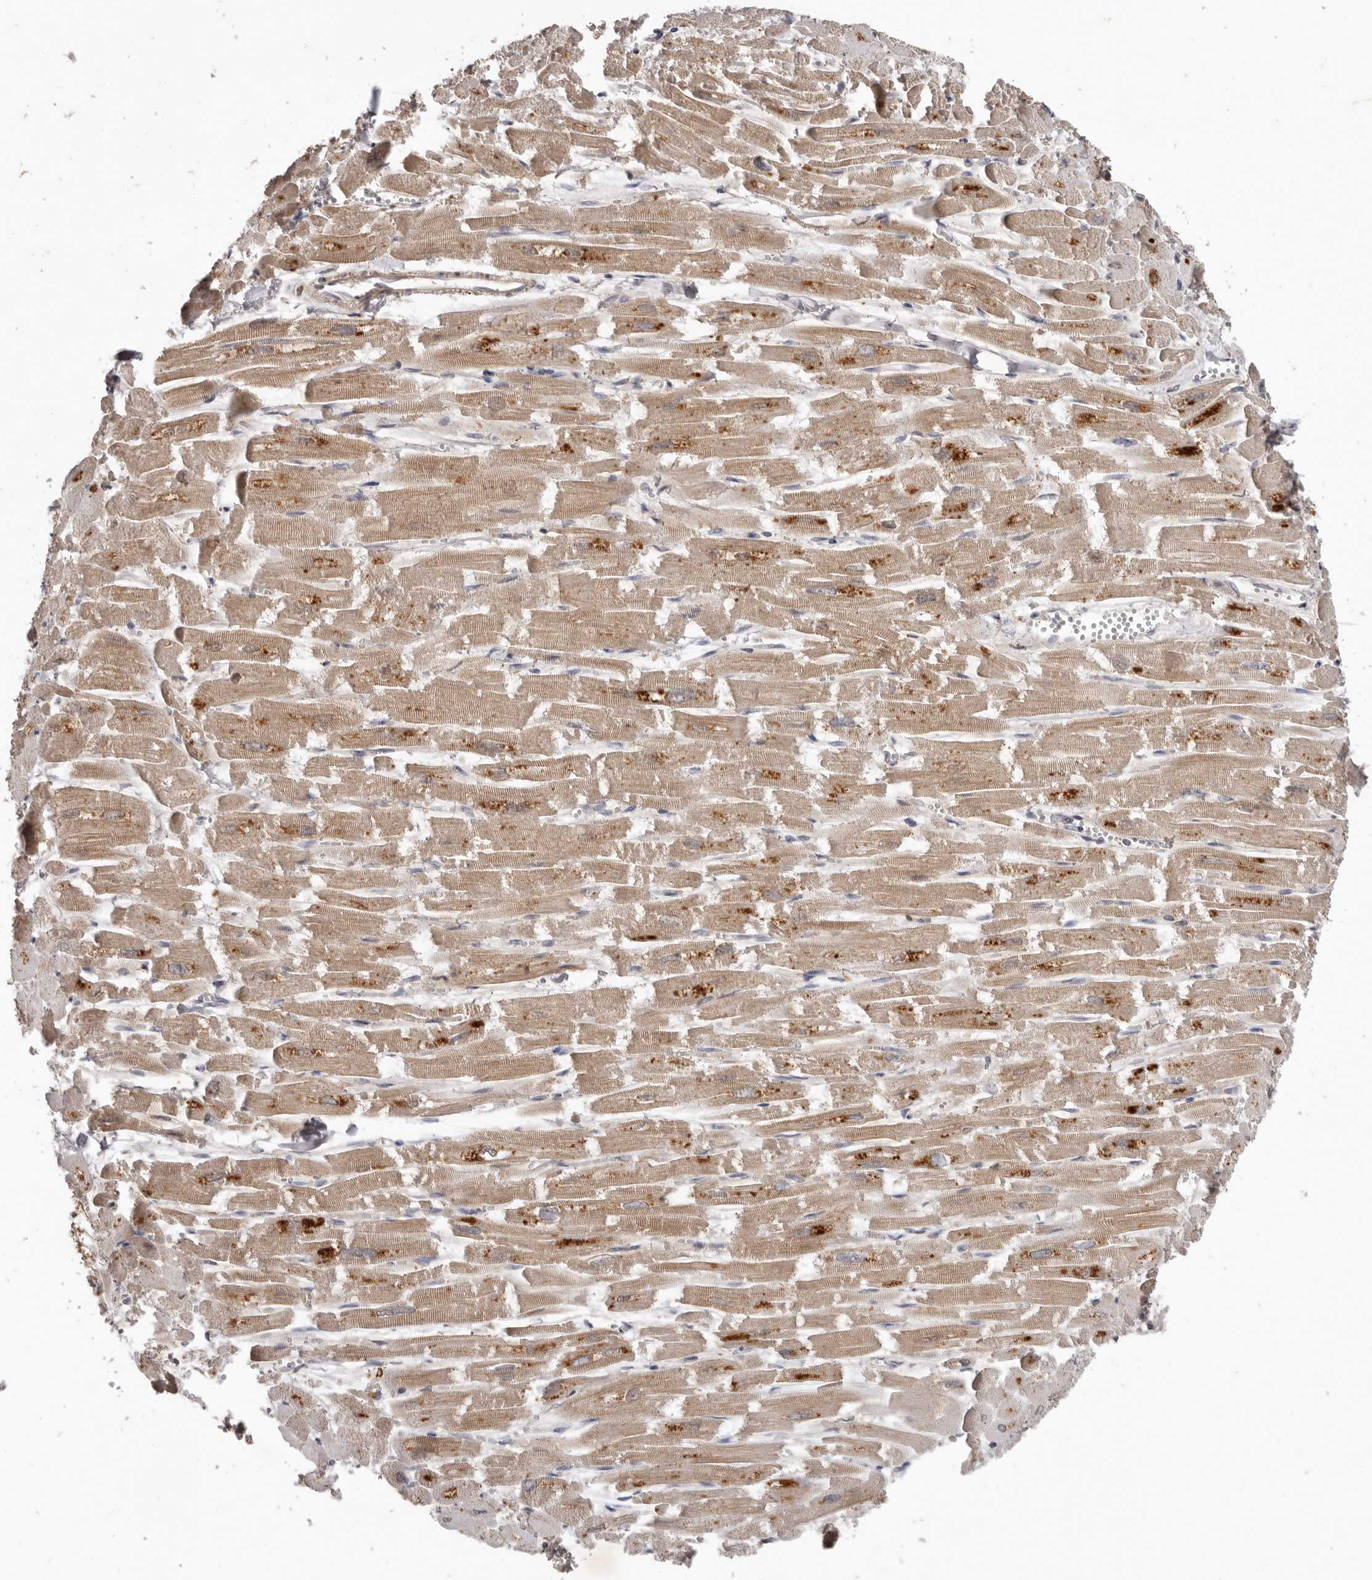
{"staining": {"intensity": "weak", "quantity": ">75%", "location": "cytoplasmic/membranous"}, "tissue": "heart muscle", "cell_type": "Cardiomyocytes", "image_type": "normal", "snomed": [{"axis": "morphology", "description": "Normal tissue, NOS"}, {"axis": "topography", "description": "Heart"}], "caption": "DAB (3,3'-diaminobenzidine) immunohistochemical staining of normal heart muscle displays weak cytoplasmic/membranous protein expression in approximately >75% of cardiomyocytes.", "gene": "NMUR1", "patient": {"sex": "male", "age": 54}}